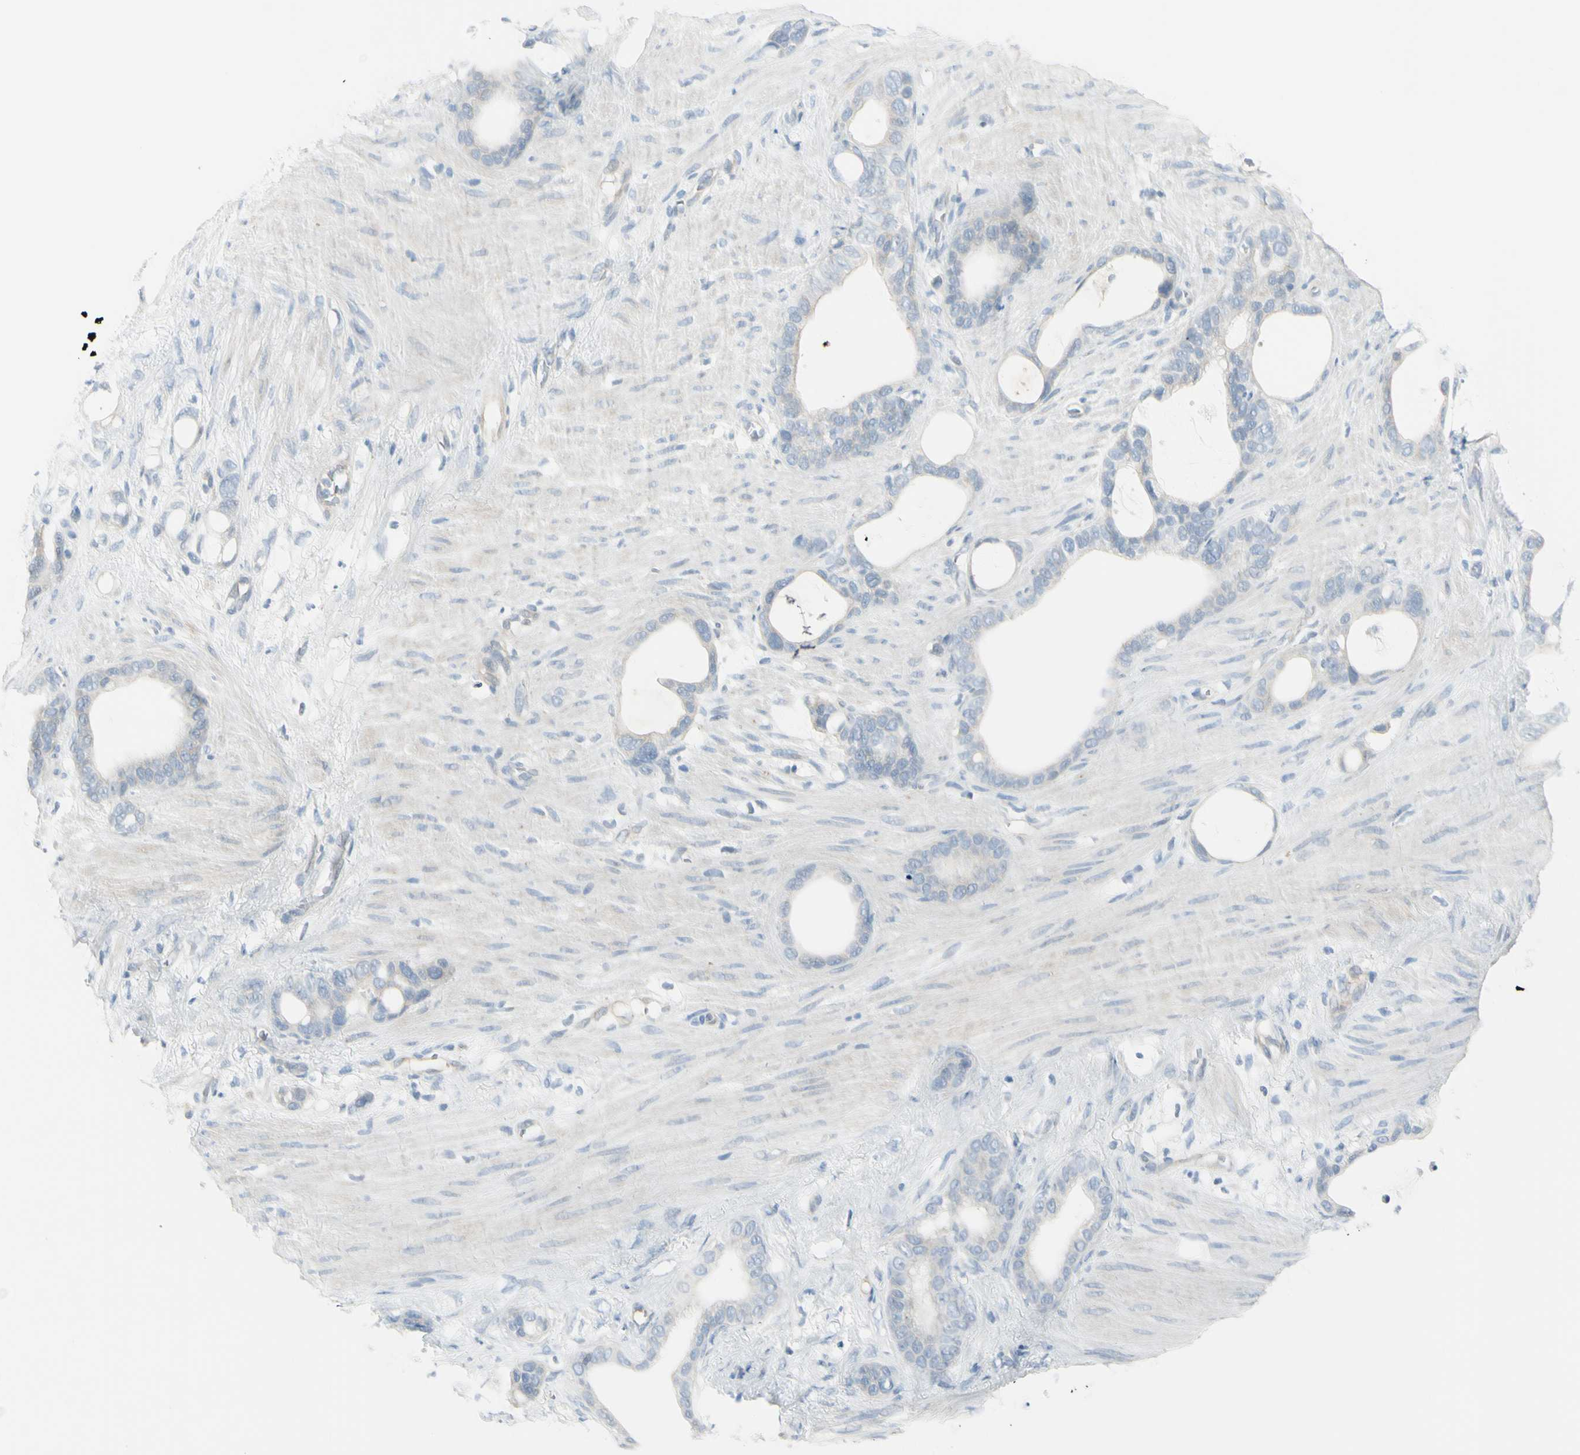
{"staining": {"intensity": "negative", "quantity": "none", "location": "none"}, "tissue": "stomach cancer", "cell_type": "Tumor cells", "image_type": "cancer", "snomed": [{"axis": "morphology", "description": "Adenocarcinoma, NOS"}, {"axis": "topography", "description": "Stomach"}], "caption": "IHC of stomach cancer (adenocarcinoma) displays no positivity in tumor cells.", "gene": "ASB9", "patient": {"sex": "female", "age": 75}}